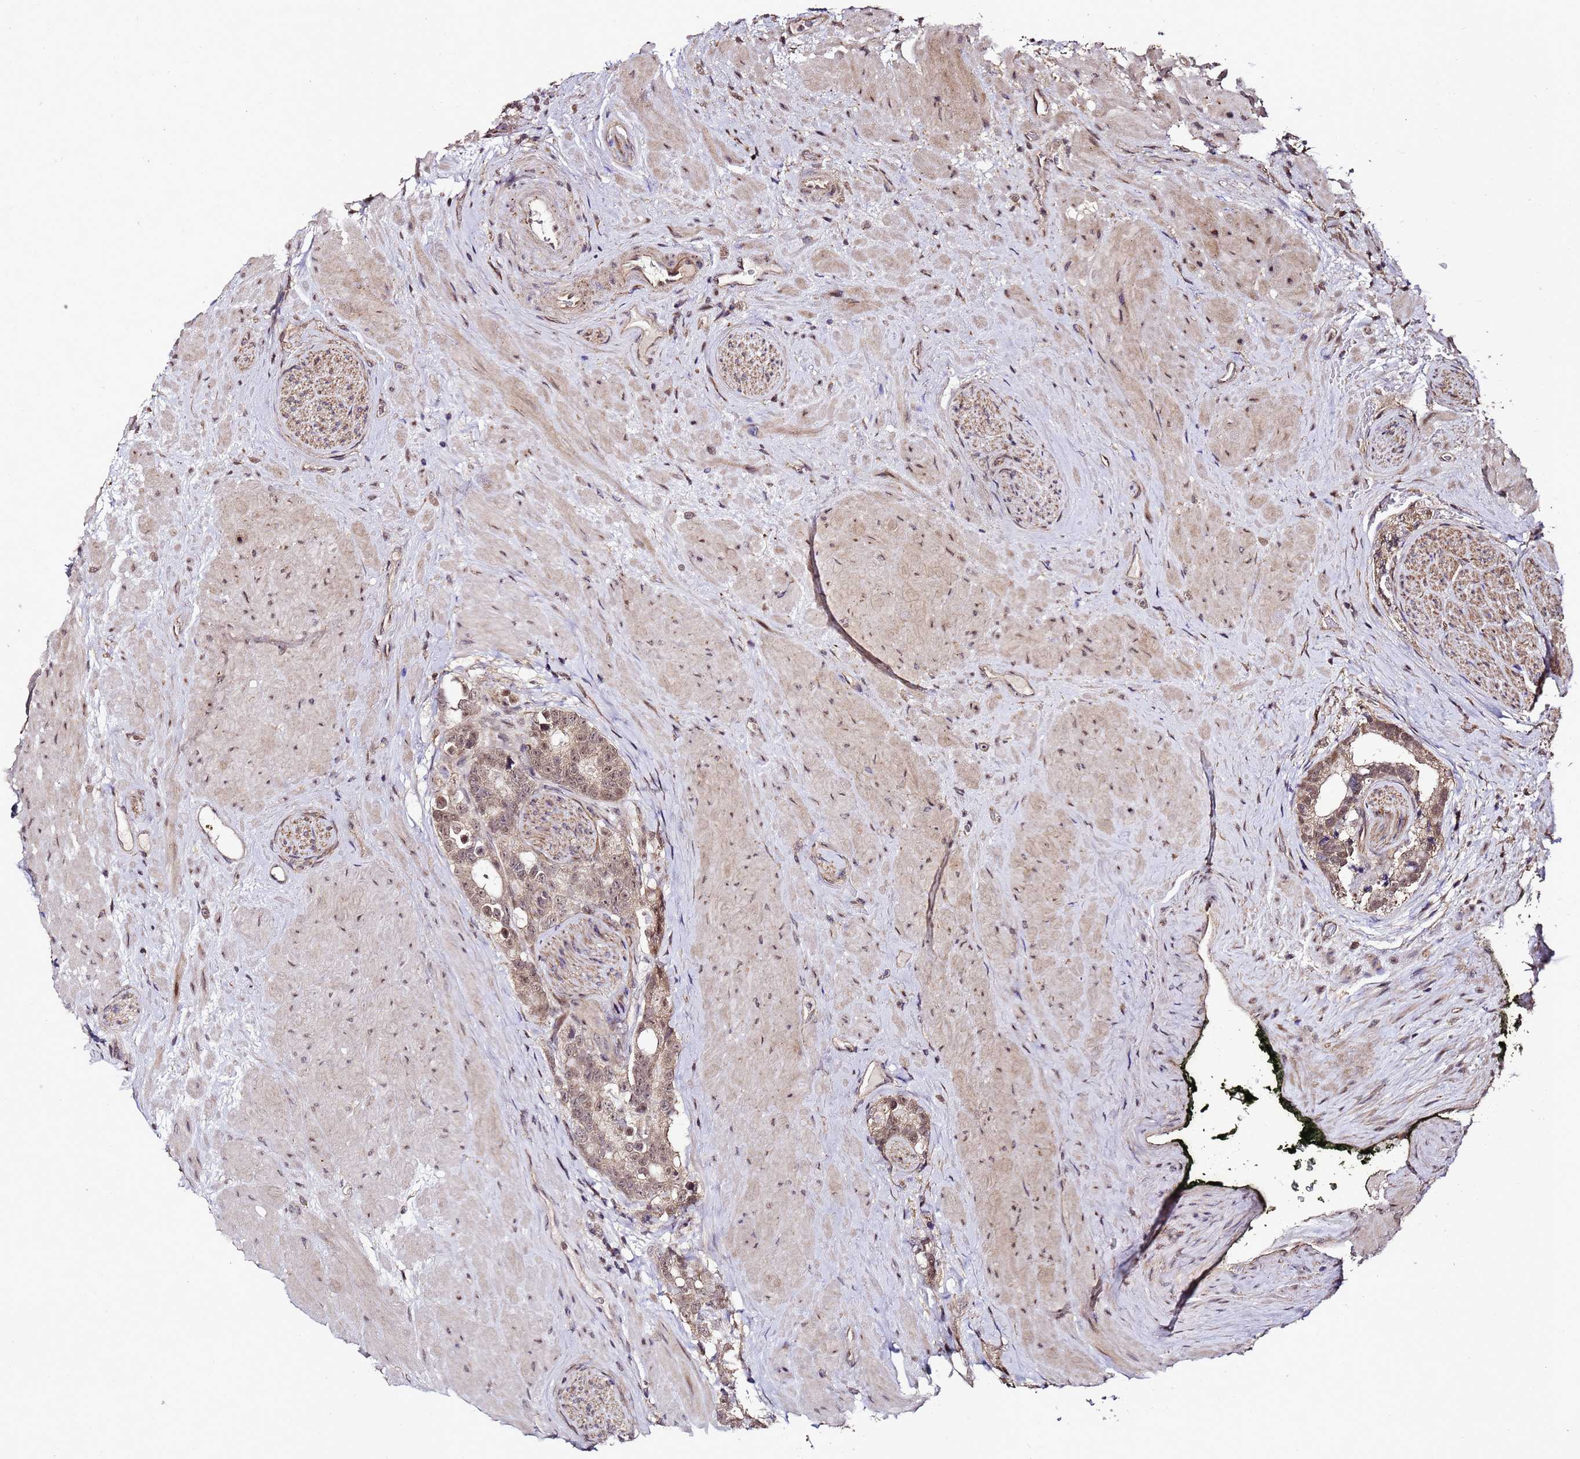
{"staining": {"intensity": "weak", "quantity": ">75%", "location": "cytoplasmic/membranous,nuclear"}, "tissue": "prostate cancer", "cell_type": "Tumor cells", "image_type": "cancer", "snomed": [{"axis": "morphology", "description": "Adenocarcinoma, High grade"}, {"axis": "topography", "description": "Prostate"}], "caption": "This is a histology image of IHC staining of prostate cancer, which shows weak staining in the cytoplasmic/membranous and nuclear of tumor cells.", "gene": "PRODH", "patient": {"sex": "male", "age": 74}}